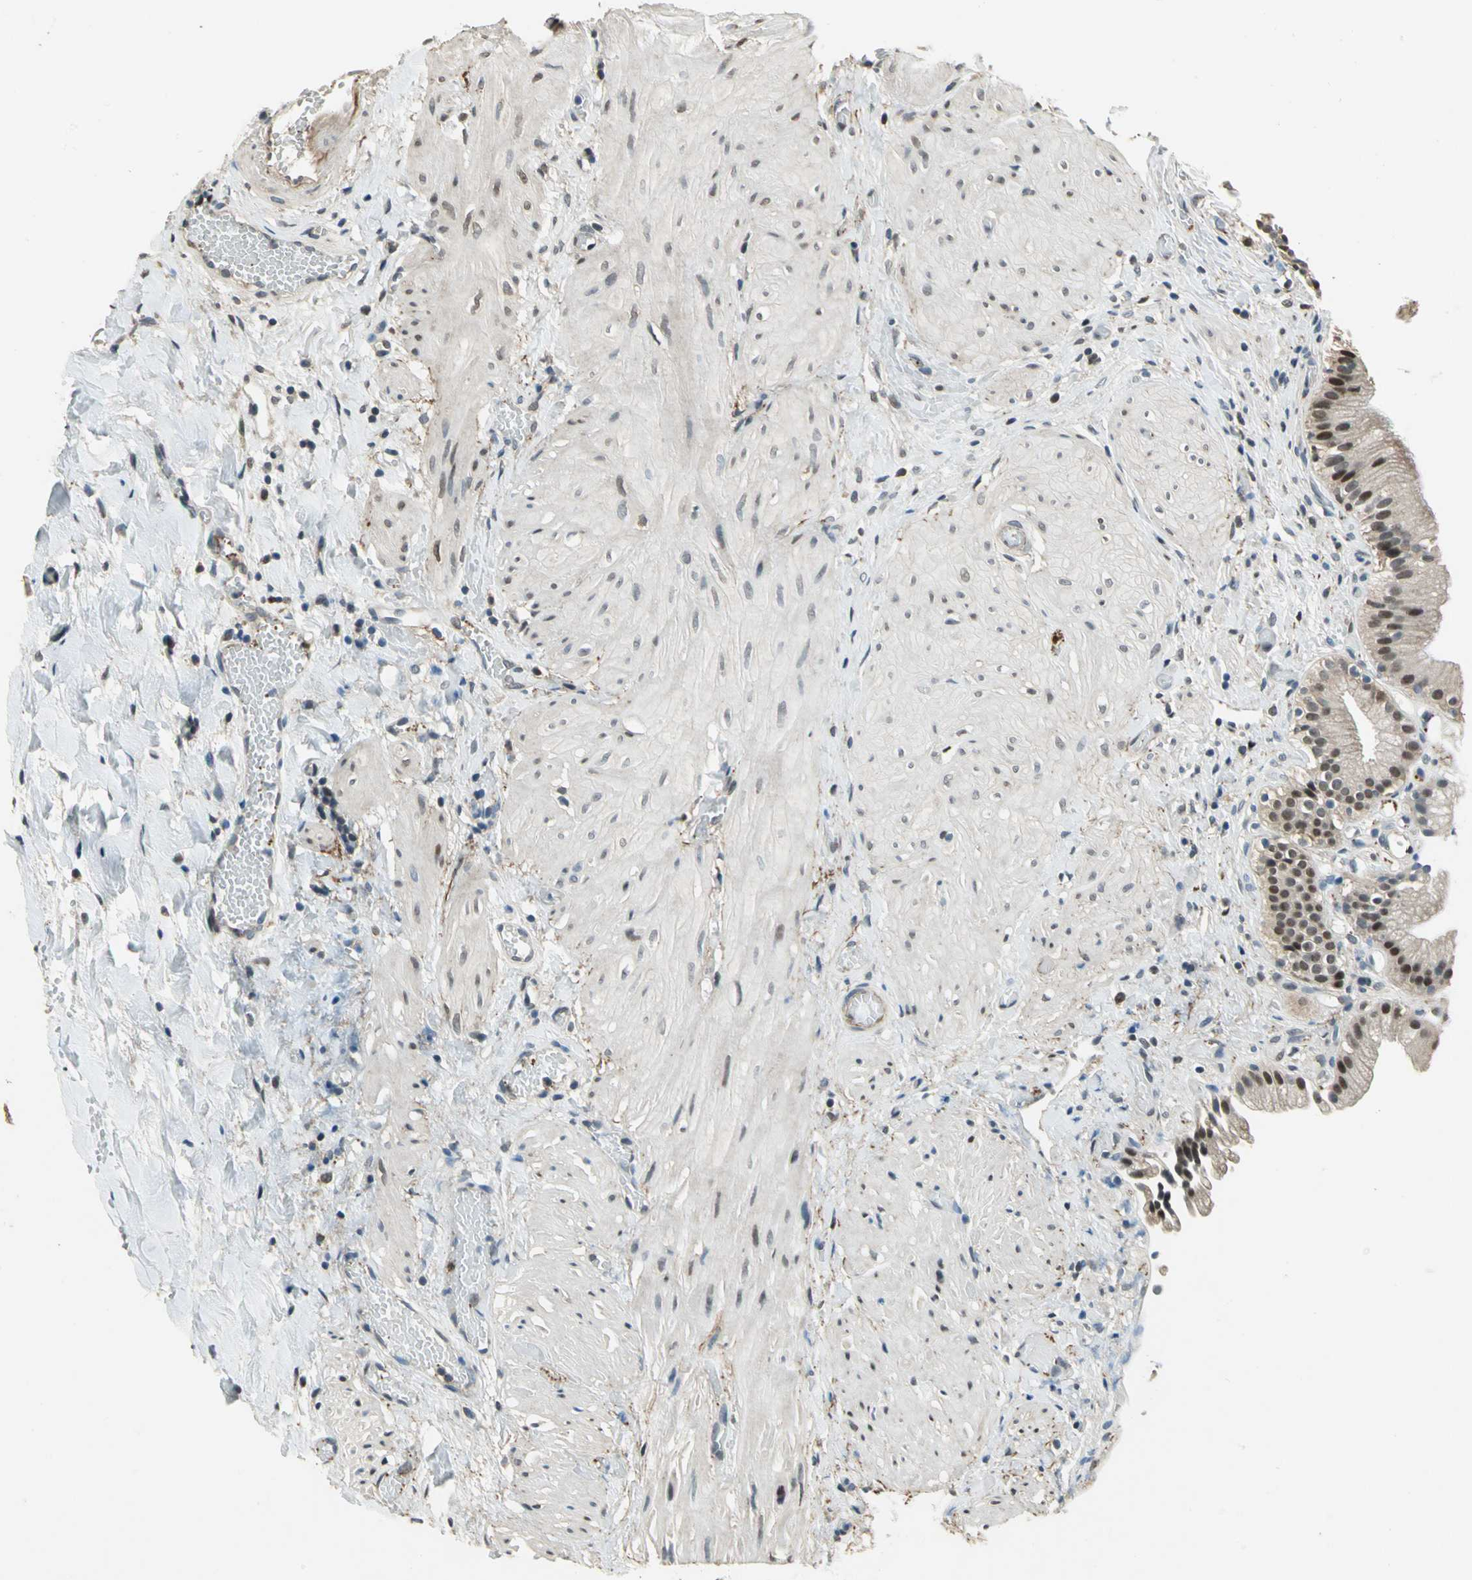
{"staining": {"intensity": "strong", "quantity": ">75%", "location": "cytoplasmic/membranous,nuclear"}, "tissue": "gallbladder", "cell_type": "Glandular cells", "image_type": "normal", "snomed": [{"axis": "morphology", "description": "Normal tissue, NOS"}, {"axis": "topography", "description": "Gallbladder"}], "caption": "Immunohistochemical staining of benign gallbladder demonstrates >75% levels of strong cytoplasmic/membranous,nuclear protein positivity in approximately >75% of glandular cells.", "gene": "MIS18BP1", "patient": {"sex": "male", "age": 65}}